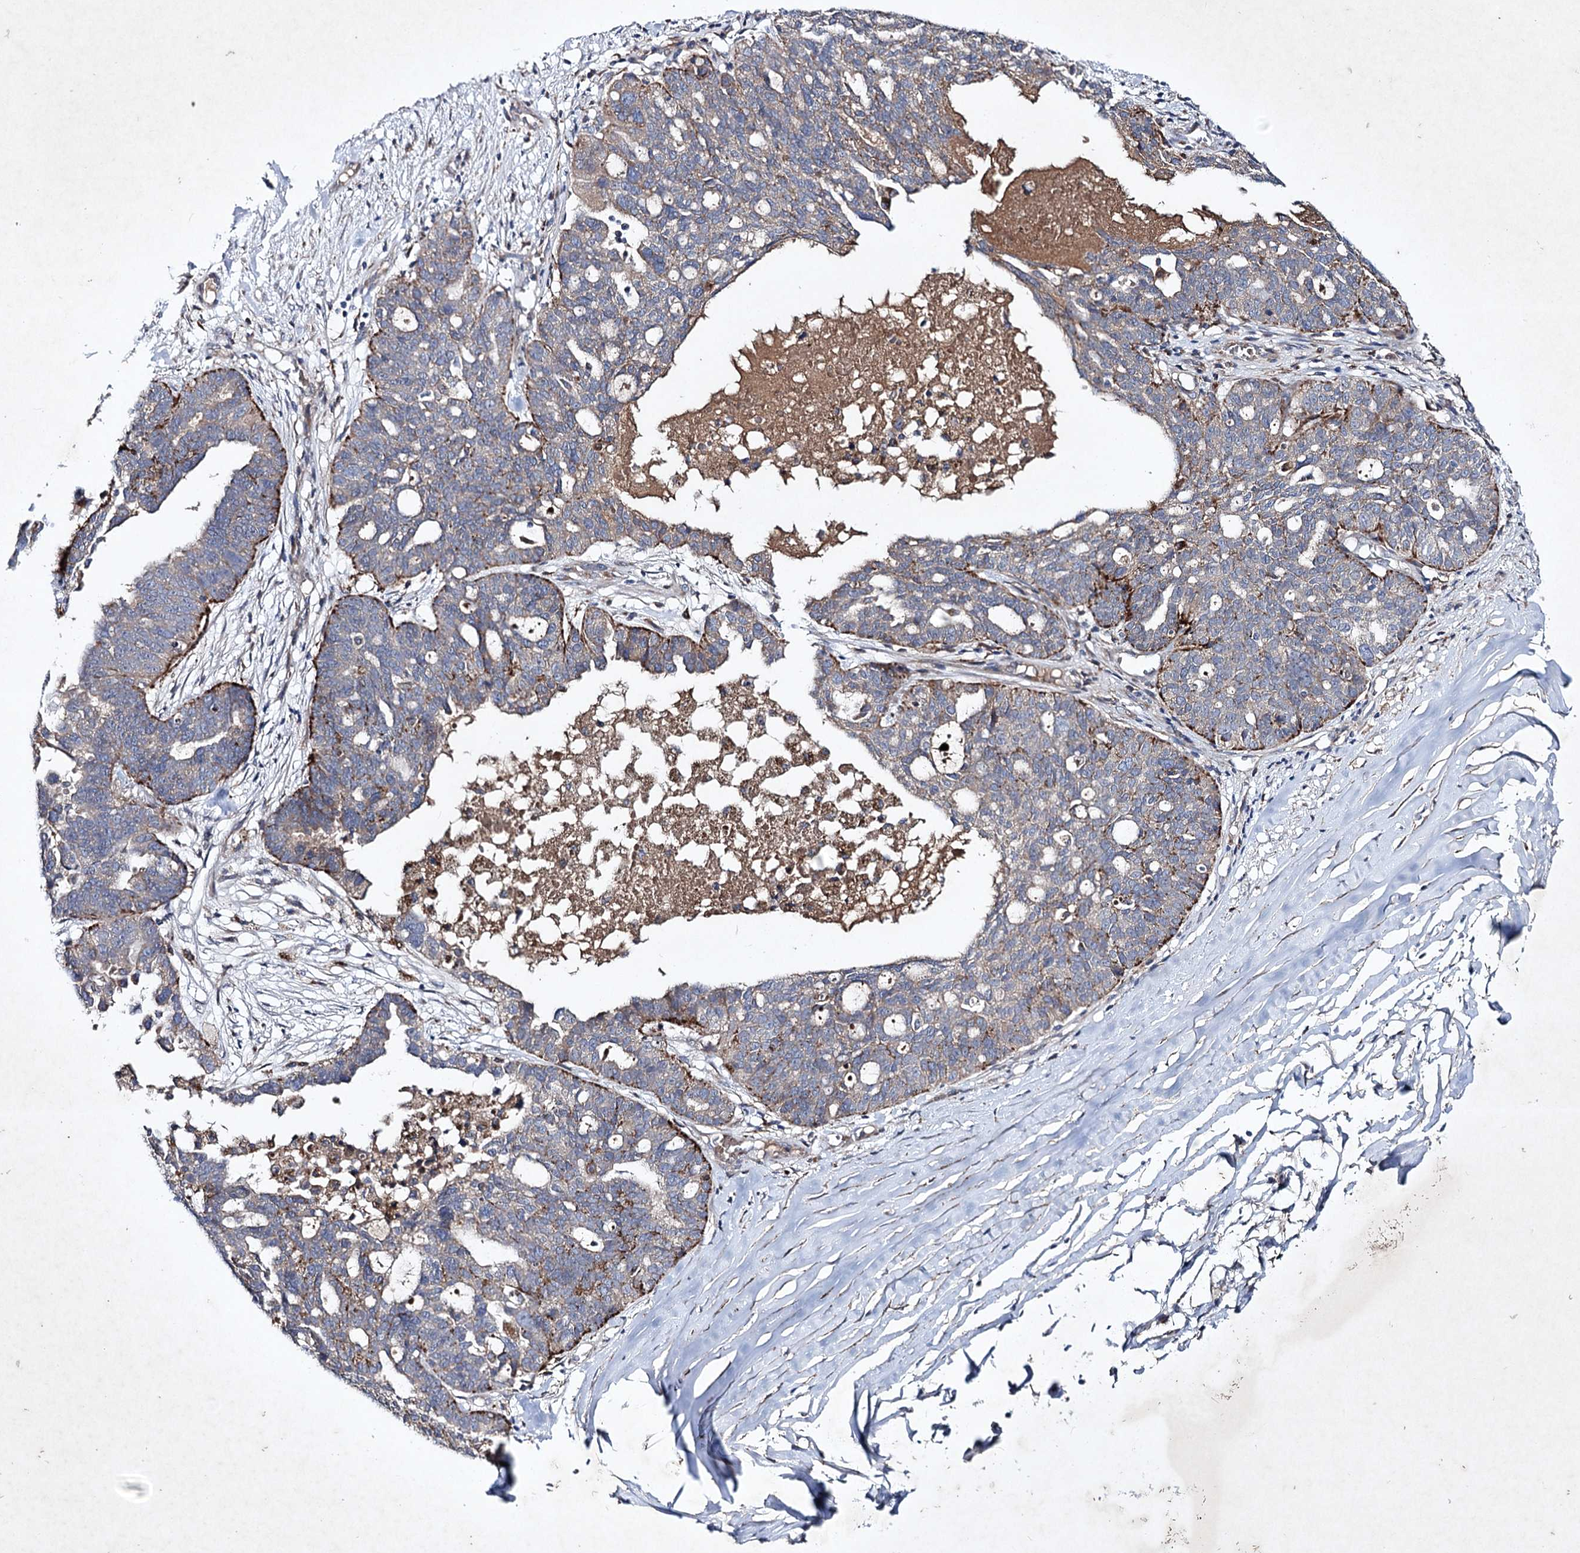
{"staining": {"intensity": "moderate", "quantity": "25%-75%", "location": "cytoplasmic/membranous"}, "tissue": "ovarian cancer", "cell_type": "Tumor cells", "image_type": "cancer", "snomed": [{"axis": "morphology", "description": "Cystadenocarcinoma, serous, NOS"}, {"axis": "topography", "description": "Ovary"}], "caption": "This is an image of immunohistochemistry (IHC) staining of ovarian cancer (serous cystadenocarcinoma), which shows moderate positivity in the cytoplasmic/membranous of tumor cells.", "gene": "ALG9", "patient": {"sex": "female", "age": 59}}